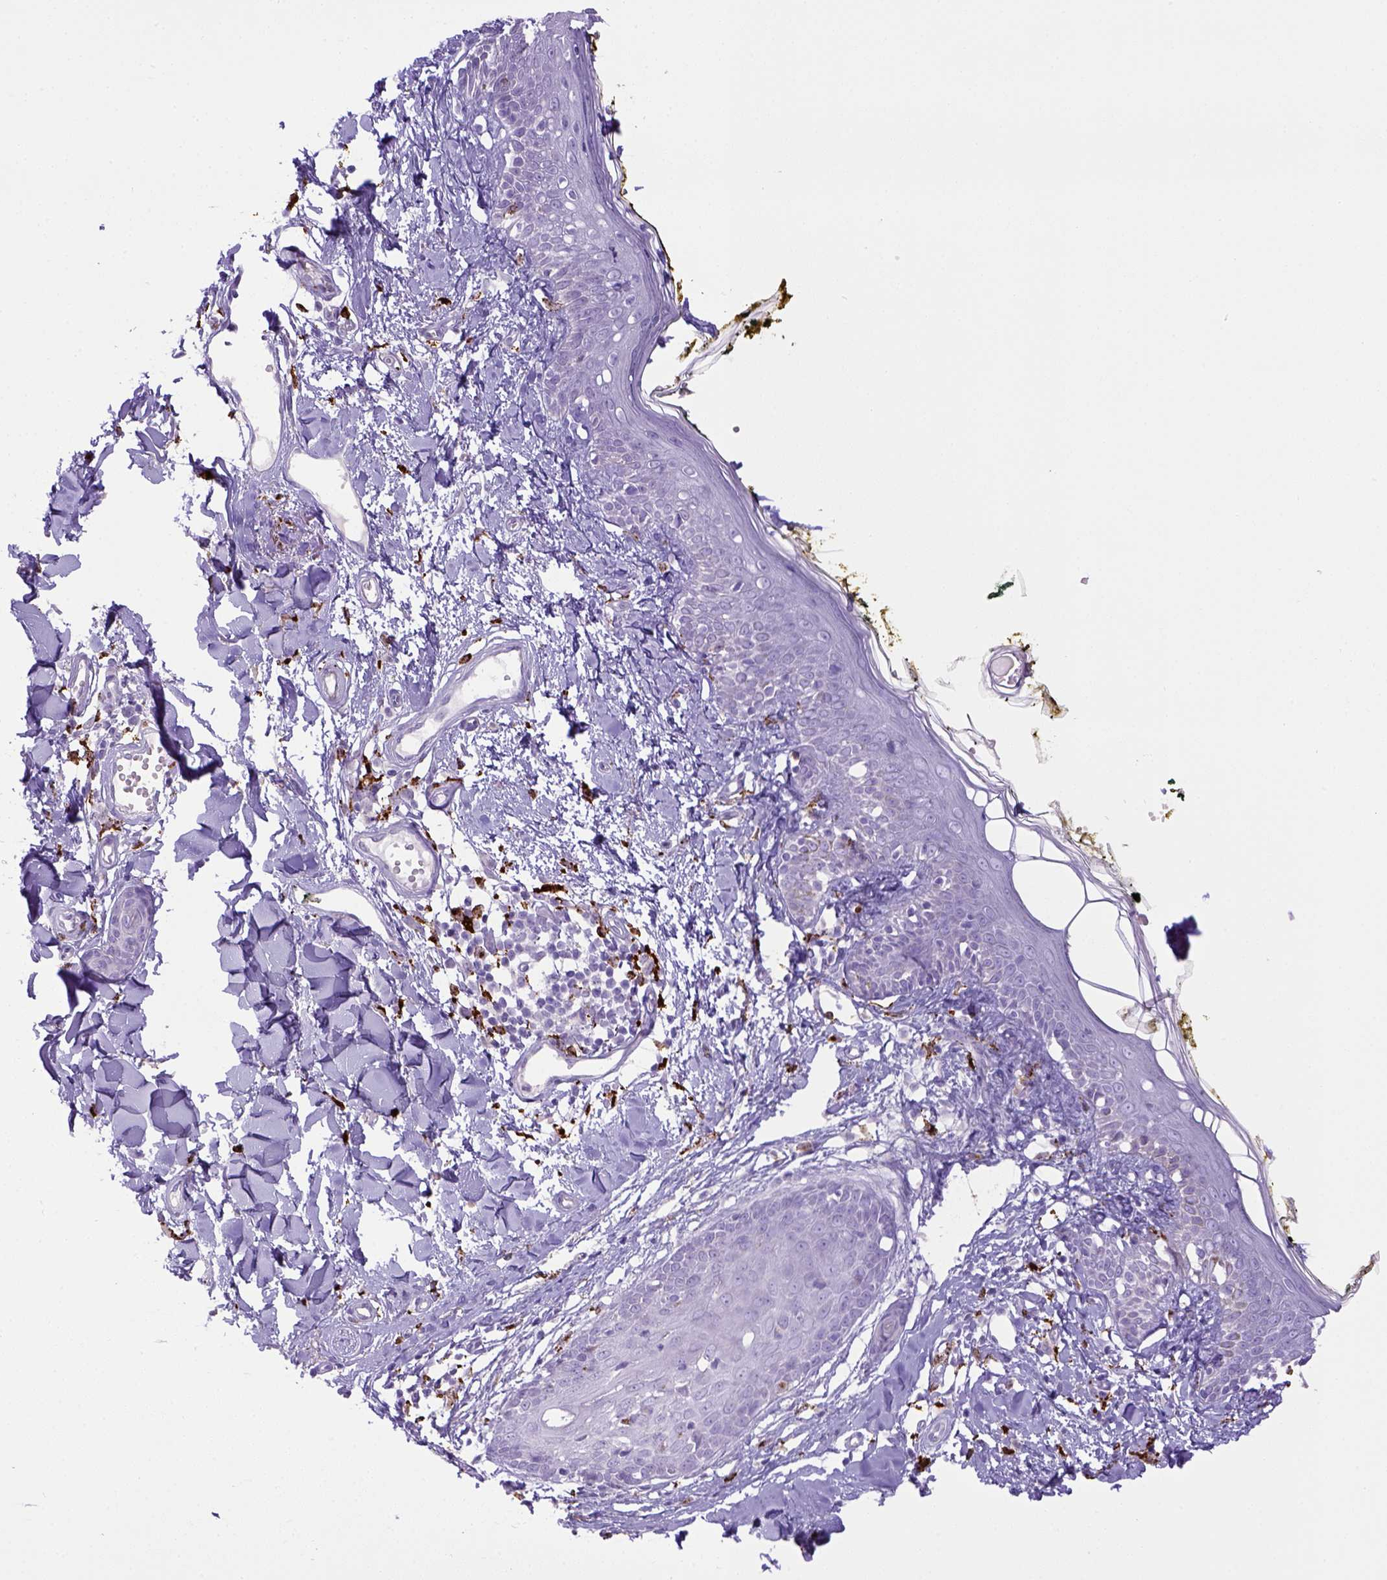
{"staining": {"intensity": "negative", "quantity": "none", "location": "none"}, "tissue": "skin", "cell_type": "Fibroblasts", "image_type": "normal", "snomed": [{"axis": "morphology", "description": "Normal tissue, NOS"}, {"axis": "topography", "description": "Skin"}], "caption": "Immunohistochemistry image of unremarkable skin: human skin stained with DAB shows no significant protein positivity in fibroblasts. (Immunohistochemistry (ihc), brightfield microscopy, high magnification).", "gene": "CD68", "patient": {"sex": "male", "age": 76}}